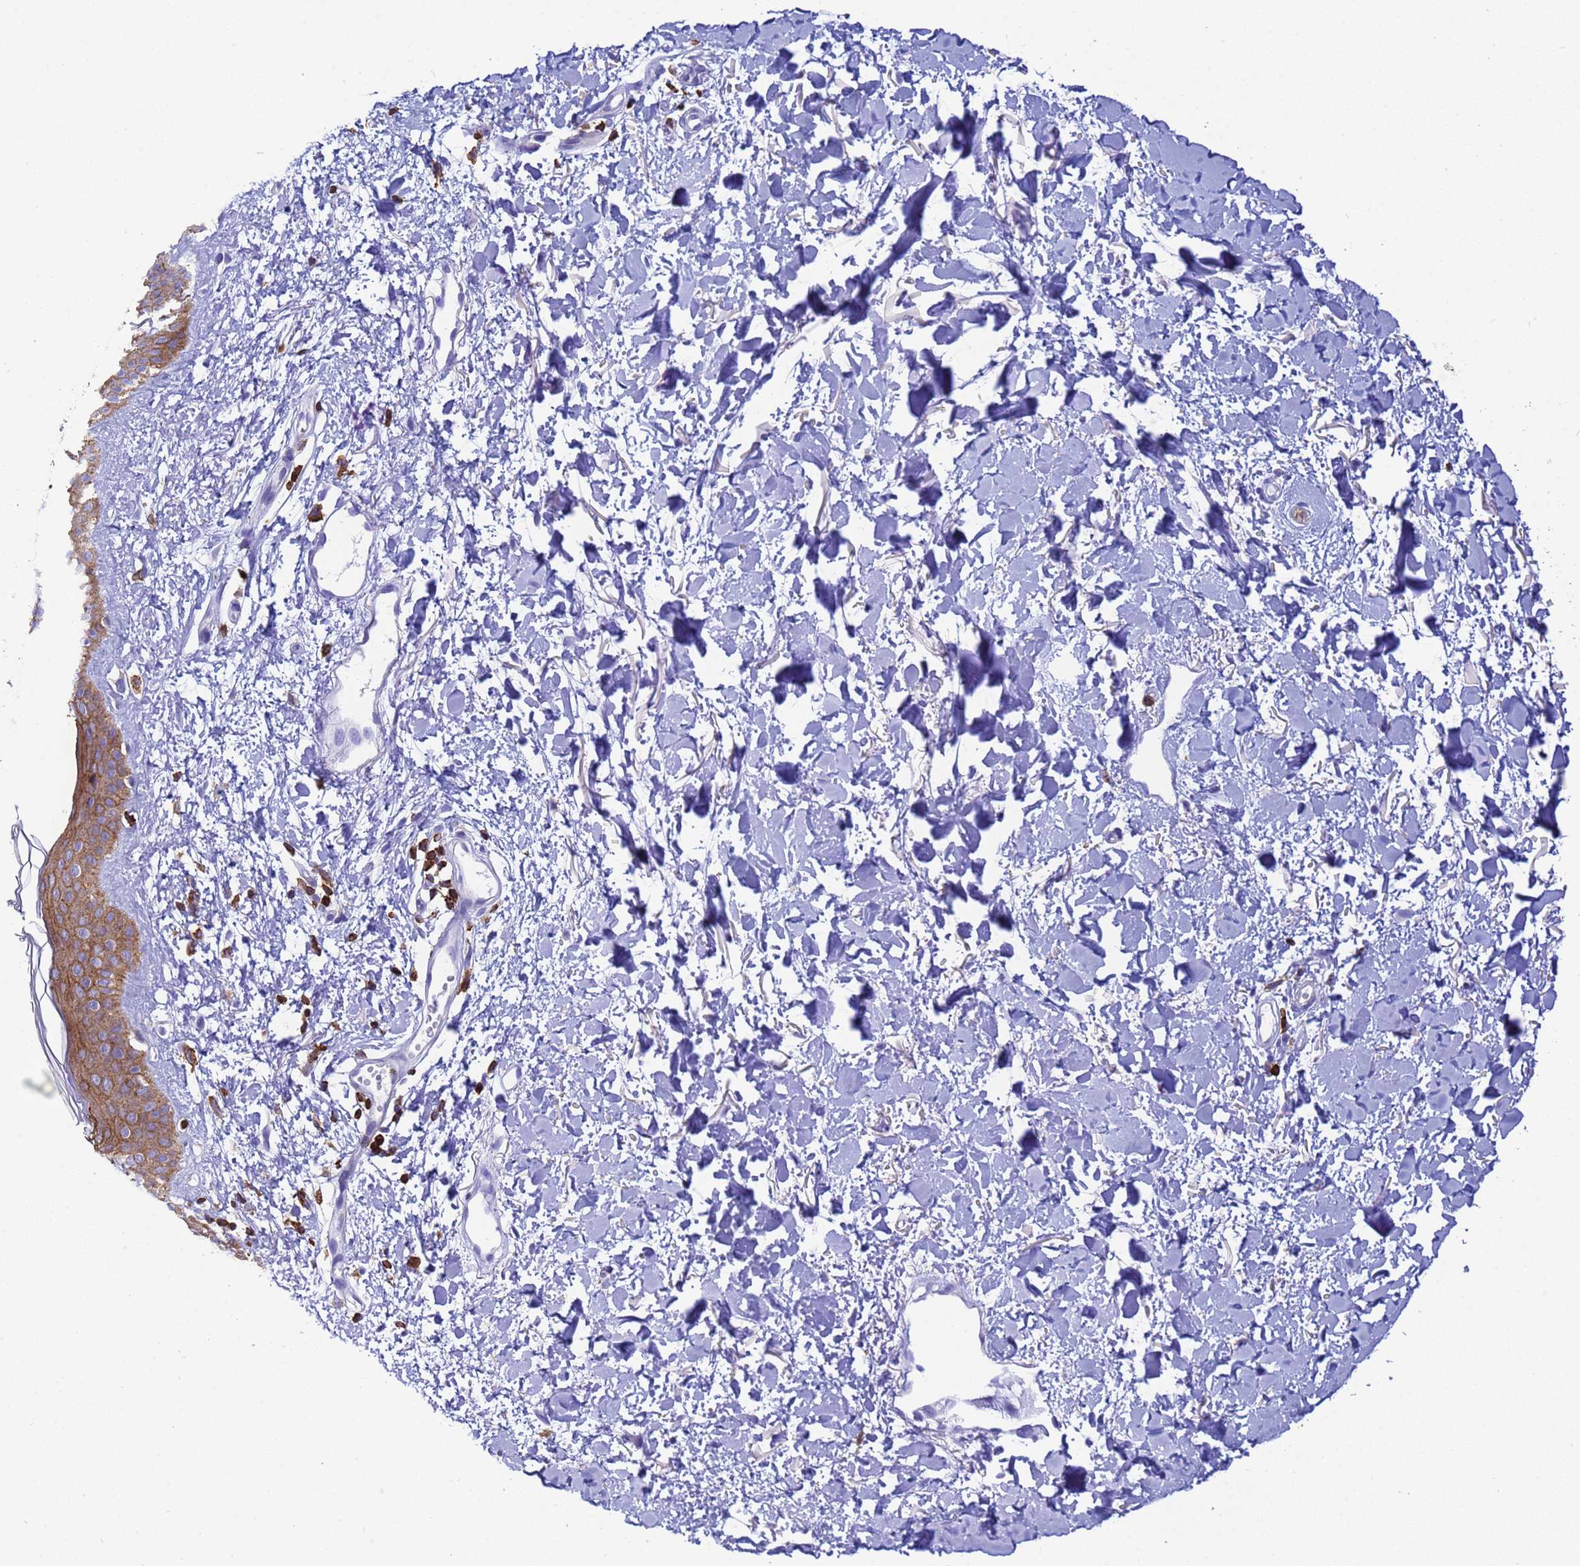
{"staining": {"intensity": "negative", "quantity": "none", "location": "none"}, "tissue": "skin", "cell_type": "Fibroblasts", "image_type": "normal", "snomed": [{"axis": "morphology", "description": "Normal tissue, NOS"}, {"axis": "topography", "description": "Skin"}], "caption": "IHC micrograph of unremarkable skin: human skin stained with DAB shows no significant protein positivity in fibroblasts. (Brightfield microscopy of DAB immunohistochemistry at high magnification).", "gene": "EZR", "patient": {"sex": "female", "age": 58}}